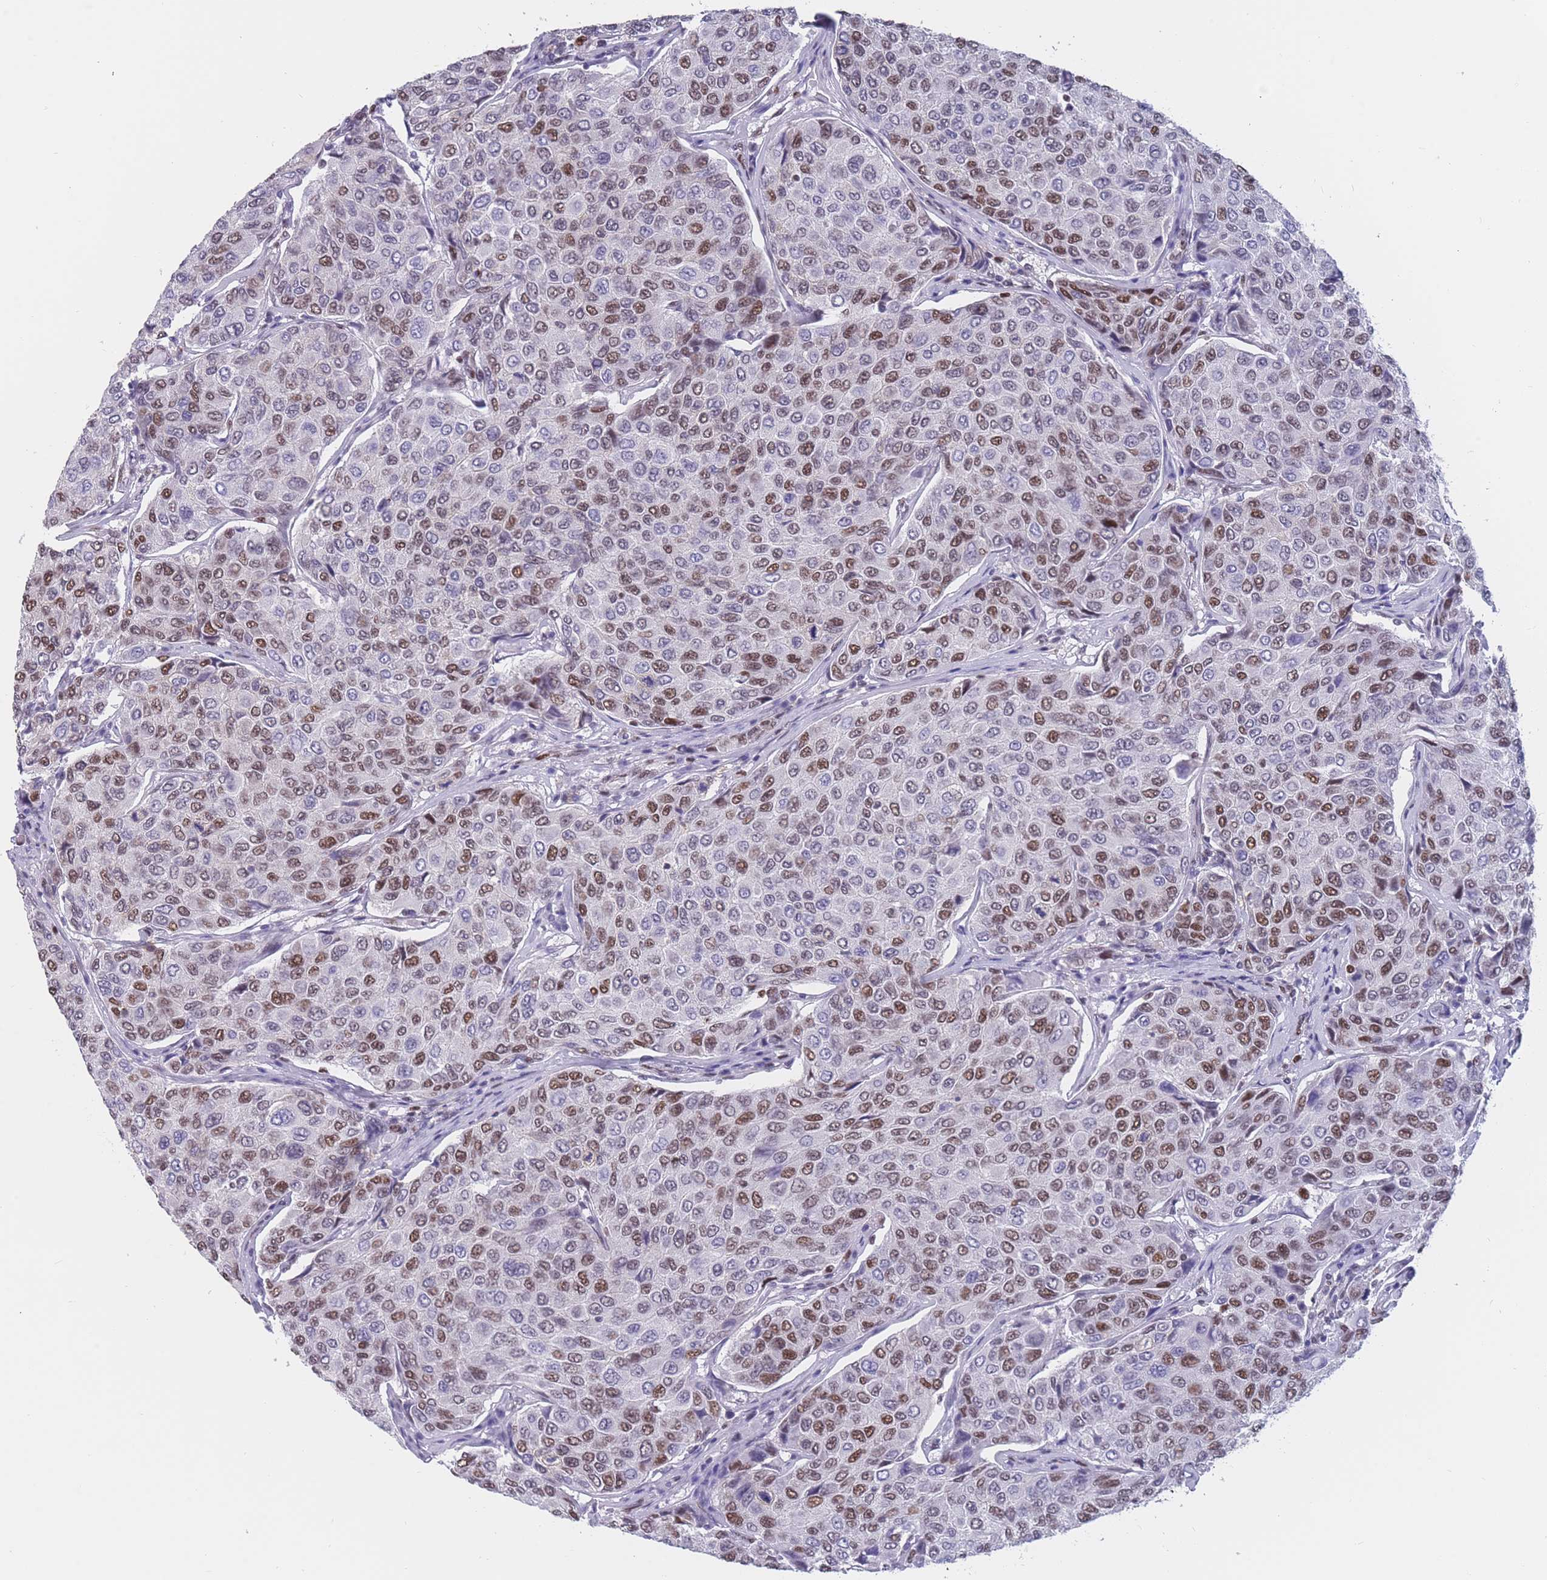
{"staining": {"intensity": "moderate", "quantity": ">75%", "location": "nuclear"}, "tissue": "breast cancer", "cell_type": "Tumor cells", "image_type": "cancer", "snomed": [{"axis": "morphology", "description": "Duct carcinoma"}, {"axis": "topography", "description": "Breast"}], "caption": "IHC image of neoplastic tissue: human breast cancer (intraductal carcinoma) stained using immunohistochemistry displays medium levels of moderate protein expression localized specifically in the nuclear of tumor cells, appearing as a nuclear brown color.", "gene": "NASP", "patient": {"sex": "female", "age": 55}}